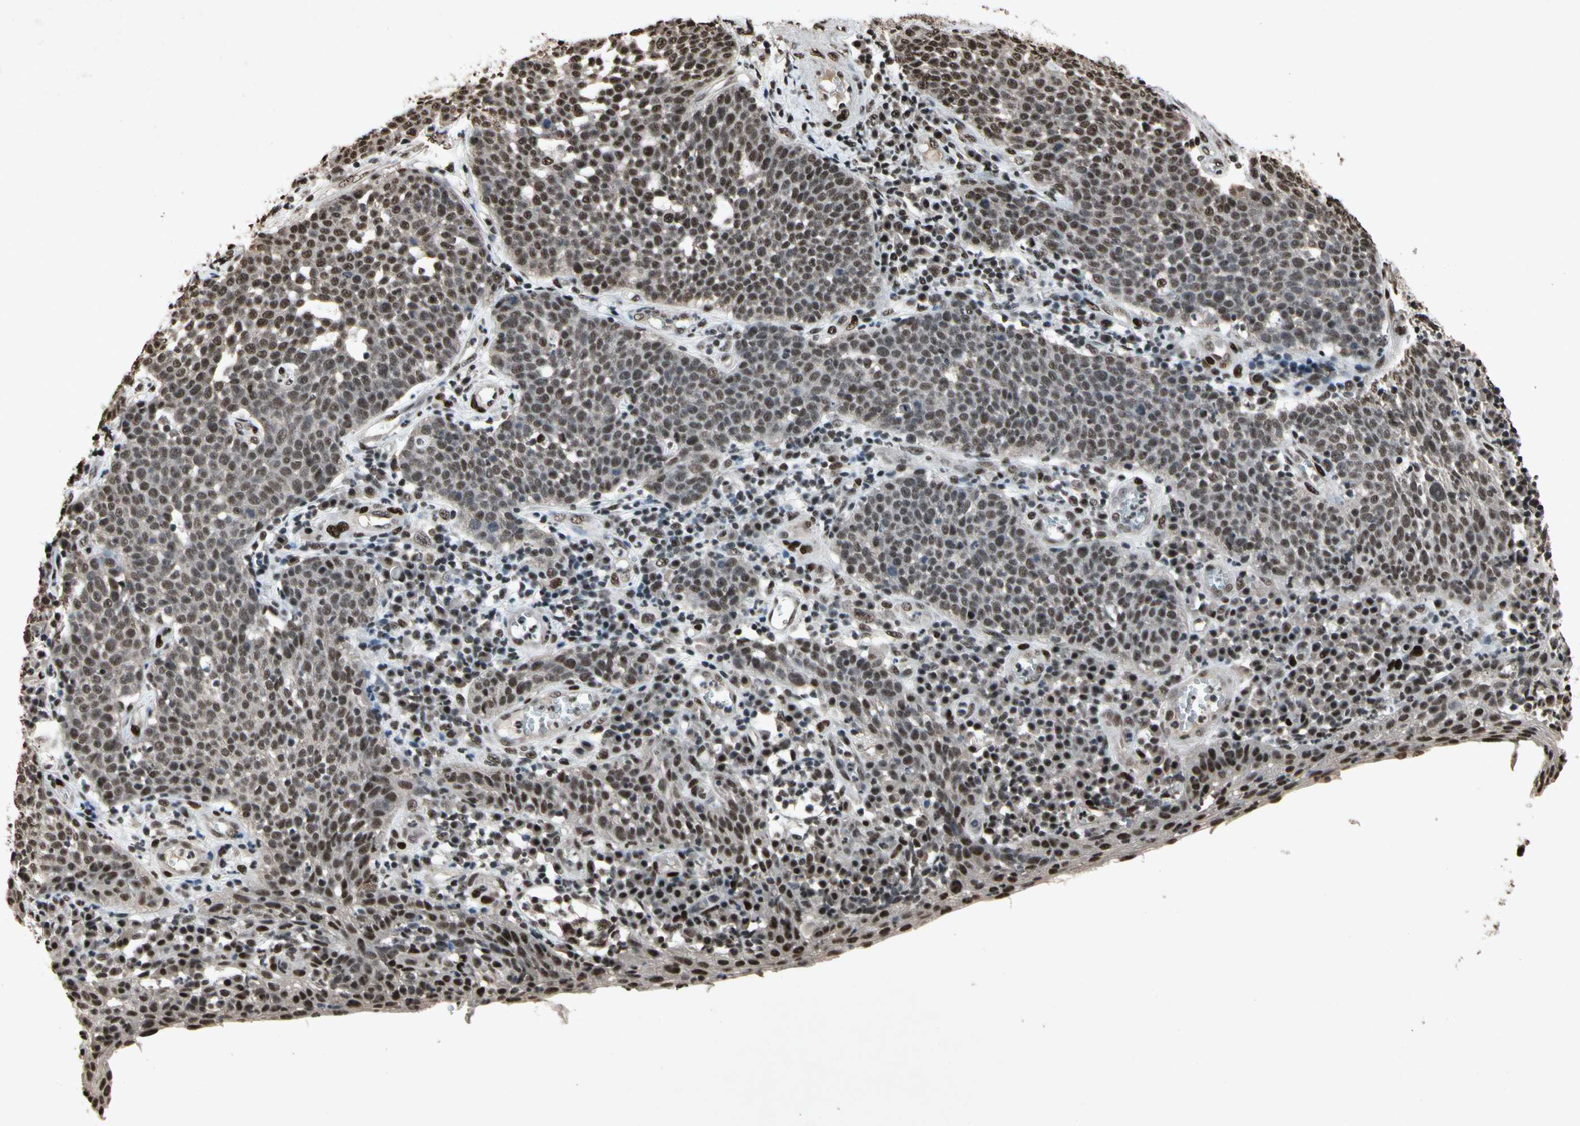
{"staining": {"intensity": "strong", "quantity": ">75%", "location": "nuclear"}, "tissue": "cervical cancer", "cell_type": "Tumor cells", "image_type": "cancer", "snomed": [{"axis": "morphology", "description": "Squamous cell carcinoma, NOS"}, {"axis": "topography", "description": "Cervix"}], "caption": "Strong nuclear expression for a protein is identified in about >75% of tumor cells of cervical cancer (squamous cell carcinoma) using immunohistochemistry (IHC).", "gene": "TBX2", "patient": {"sex": "female", "age": 34}}